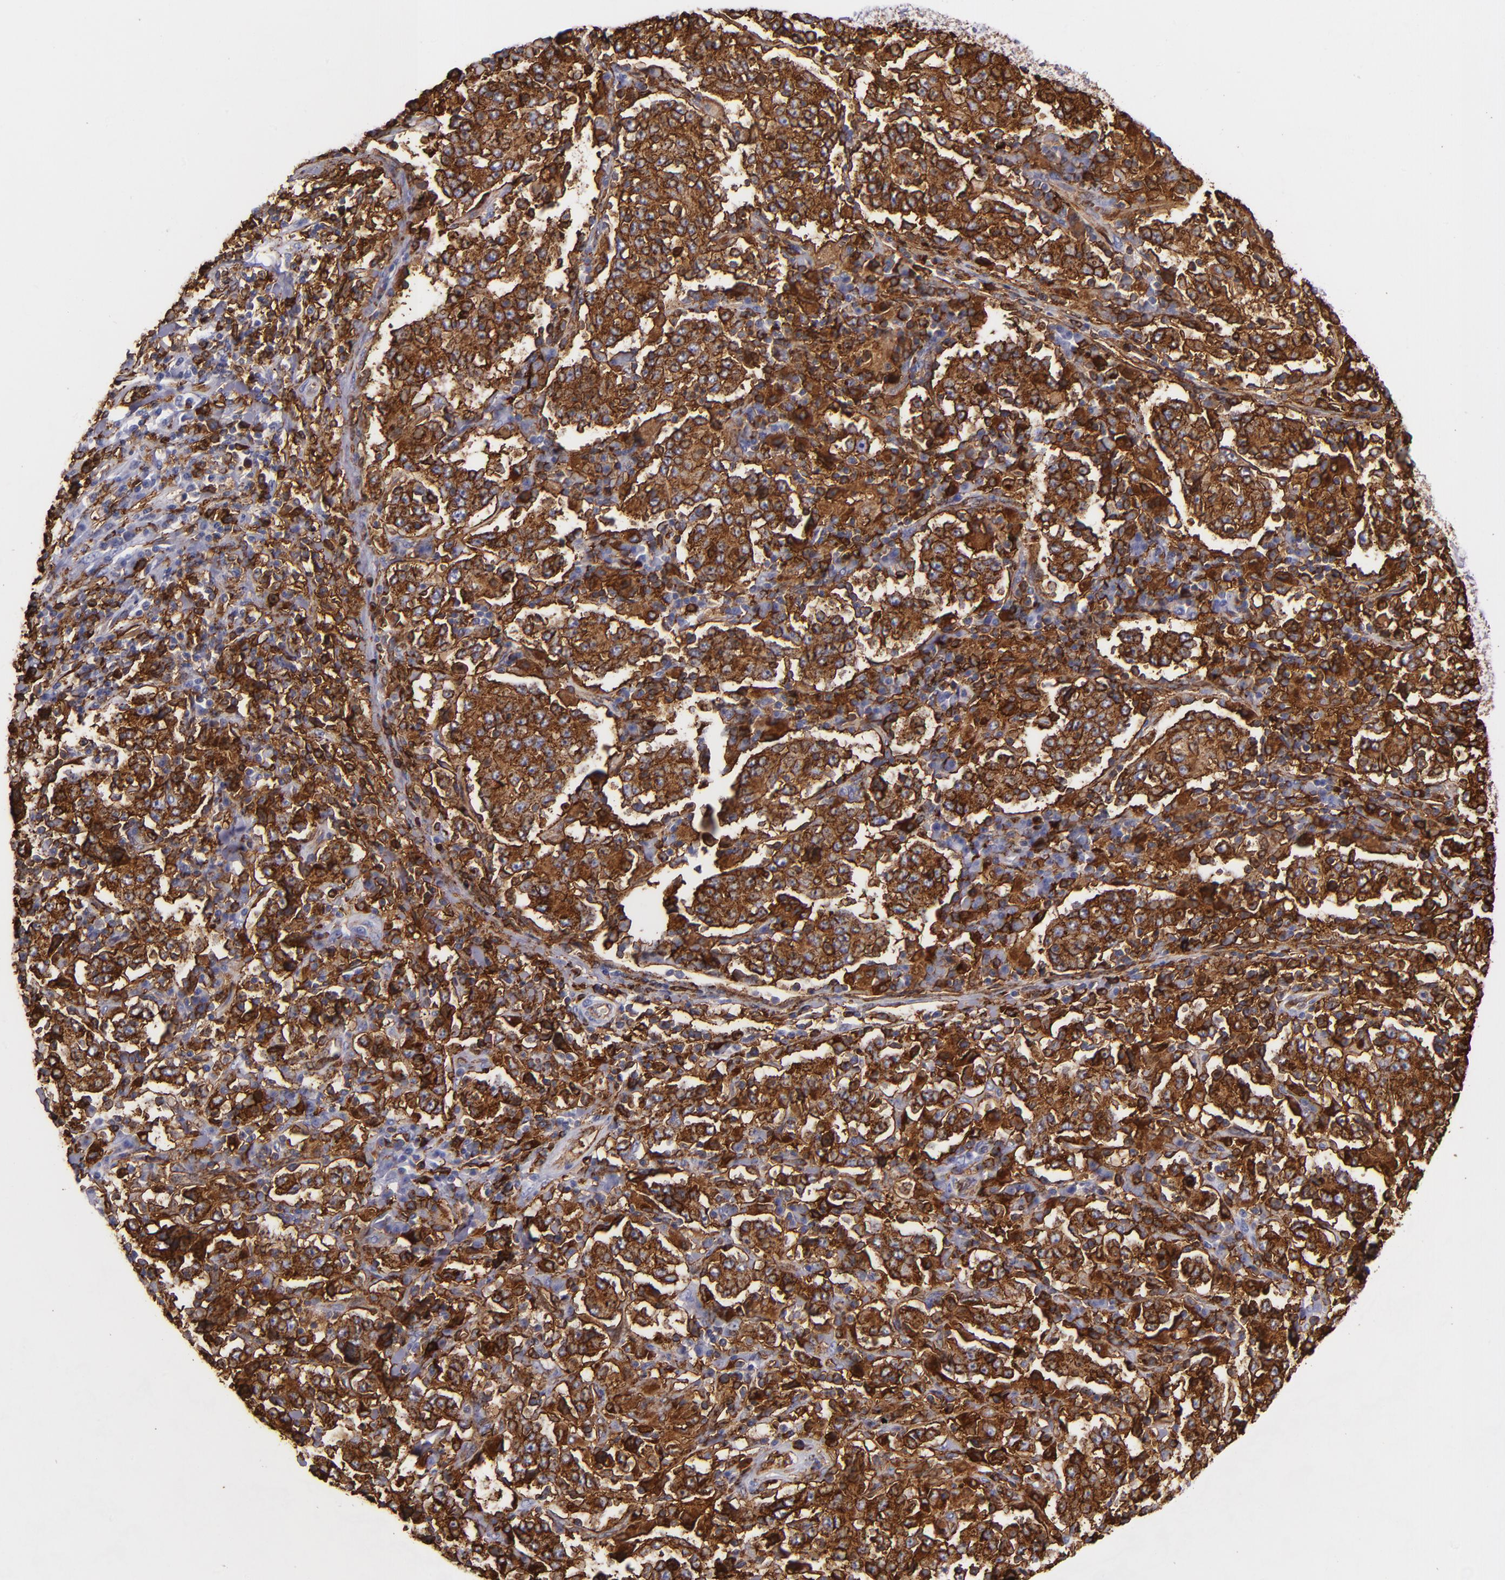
{"staining": {"intensity": "strong", "quantity": ">75%", "location": "cytoplasmic/membranous"}, "tissue": "stomach cancer", "cell_type": "Tumor cells", "image_type": "cancer", "snomed": [{"axis": "morphology", "description": "Normal tissue, NOS"}, {"axis": "morphology", "description": "Adenocarcinoma, NOS"}, {"axis": "topography", "description": "Stomach, upper"}, {"axis": "topography", "description": "Stomach"}], "caption": "Protein expression by IHC shows strong cytoplasmic/membranous staining in about >75% of tumor cells in adenocarcinoma (stomach). The protein of interest is shown in brown color, while the nuclei are stained blue.", "gene": "HLA-DRA", "patient": {"sex": "male", "age": 59}}